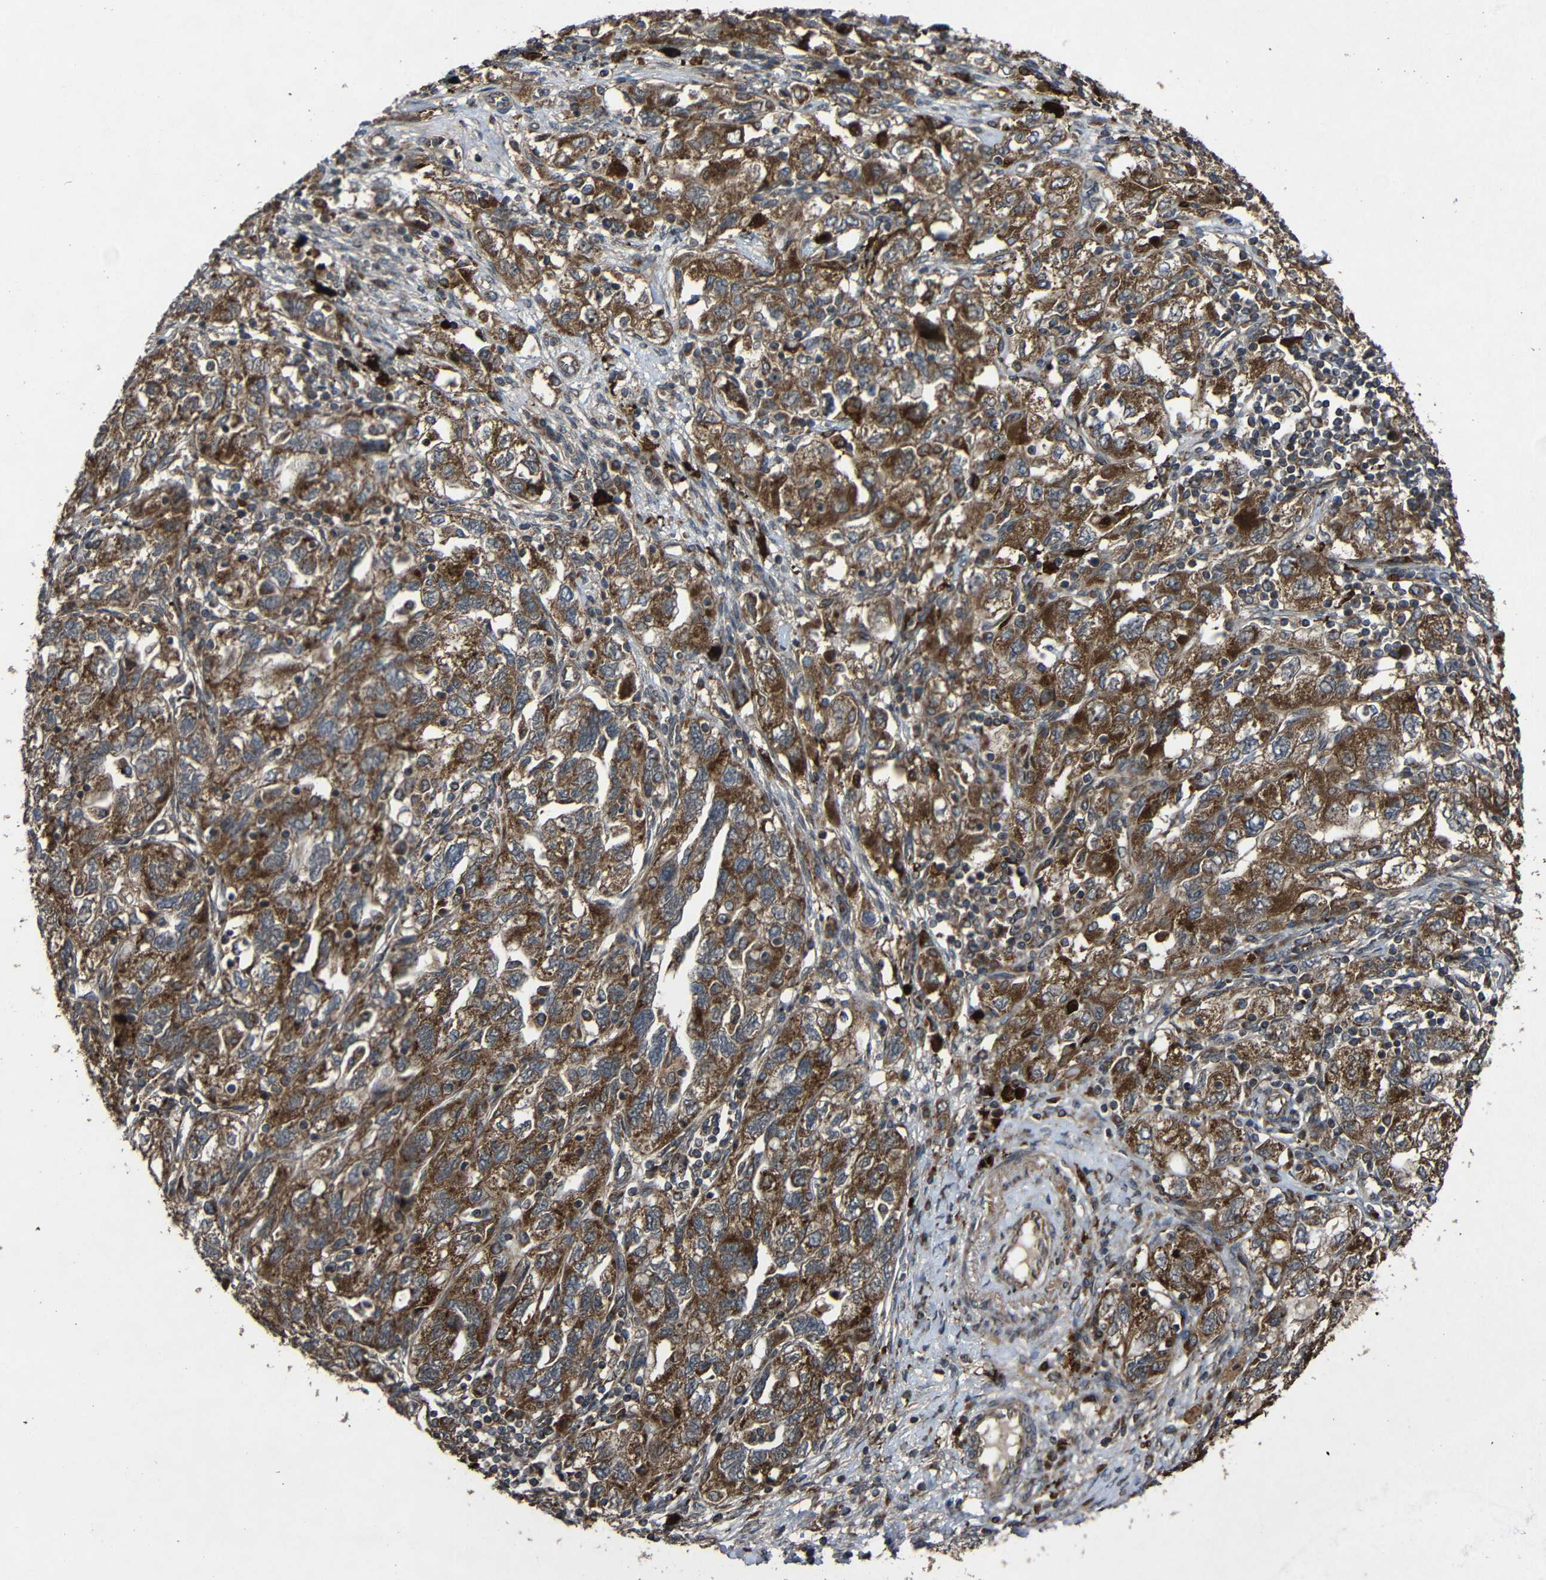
{"staining": {"intensity": "strong", "quantity": ">75%", "location": "cytoplasmic/membranous"}, "tissue": "ovarian cancer", "cell_type": "Tumor cells", "image_type": "cancer", "snomed": [{"axis": "morphology", "description": "Carcinoma, NOS"}, {"axis": "morphology", "description": "Cystadenocarcinoma, serous, NOS"}, {"axis": "topography", "description": "Ovary"}], "caption": "Brown immunohistochemical staining in ovarian carcinoma demonstrates strong cytoplasmic/membranous positivity in approximately >75% of tumor cells. Using DAB (brown) and hematoxylin (blue) stains, captured at high magnification using brightfield microscopy.", "gene": "C1GALT1", "patient": {"sex": "female", "age": 69}}